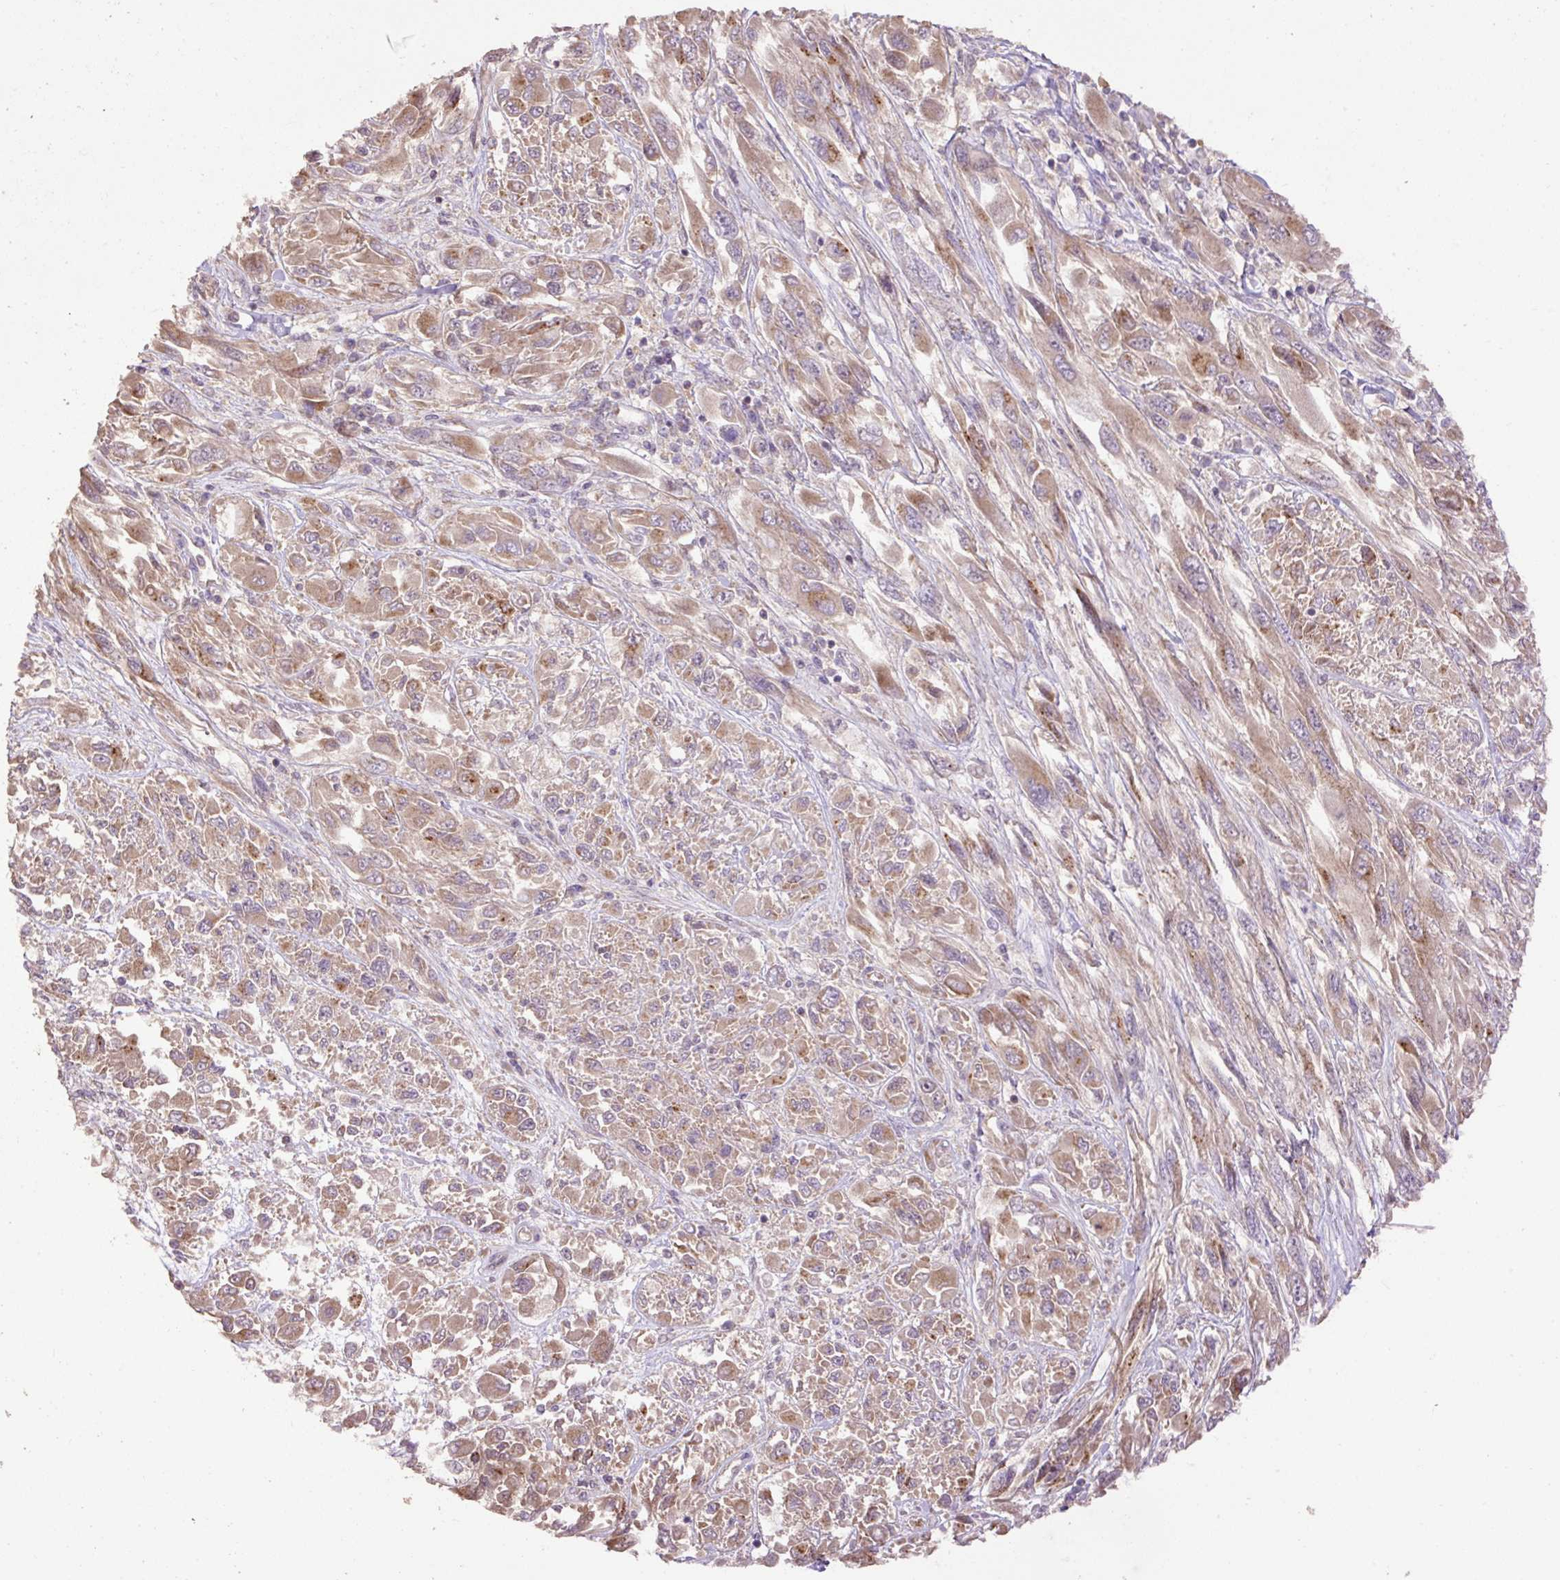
{"staining": {"intensity": "moderate", "quantity": ">75%", "location": "cytoplasmic/membranous"}, "tissue": "melanoma", "cell_type": "Tumor cells", "image_type": "cancer", "snomed": [{"axis": "morphology", "description": "Malignant melanoma, NOS"}, {"axis": "topography", "description": "Skin"}], "caption": "An IHC image of neoplastic tissue is shown. Protein staining in brown highlights moderate cytoplasmic/membranous positivity in malignant melanoma within tumor cells. The staining is performed using DAB brown chromogen to label protein expression. The nuclei are counter-stained blue using hematoxylin.", "gene": "ABR", "patient": {"sex": "female", "age": 91}}